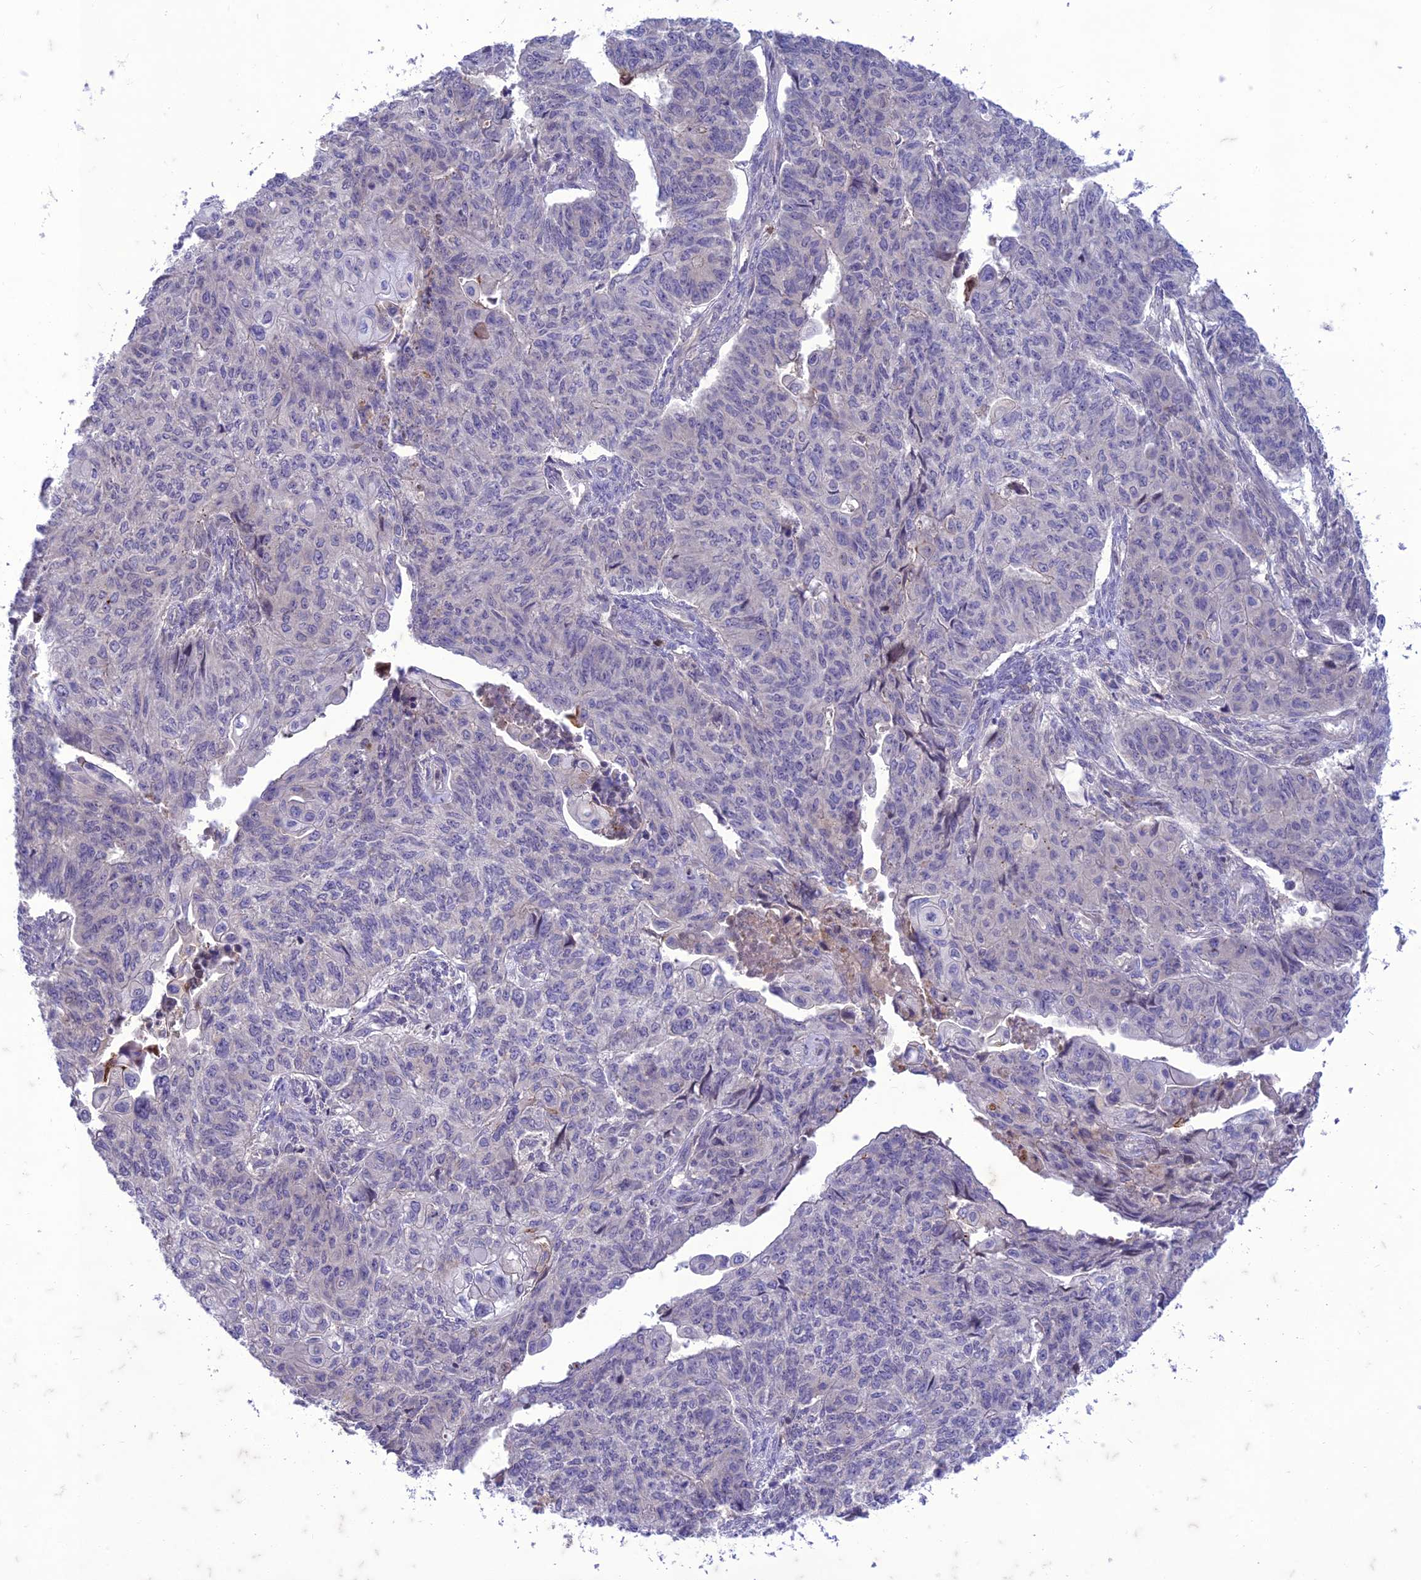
{"staining": {"intensity": "negative", "quantity": "none", "location": "none"}, "tissue": "endometrial cancer", "cell_type": "Tumor cells", "image_type": "cancer", "snomed": [{"axis": "morphology", "description": "Adenocarcinoma, NOS"}, {"axis": "topography", "description": "Endometrium"}], "caption": "This is an immunohistochemistry photomicrograph of human endometrial adenocarcinoma. There is no expression in tumor cells.", "gene": "ITGAE", "patient": {"sex": "female", "age": 32}}